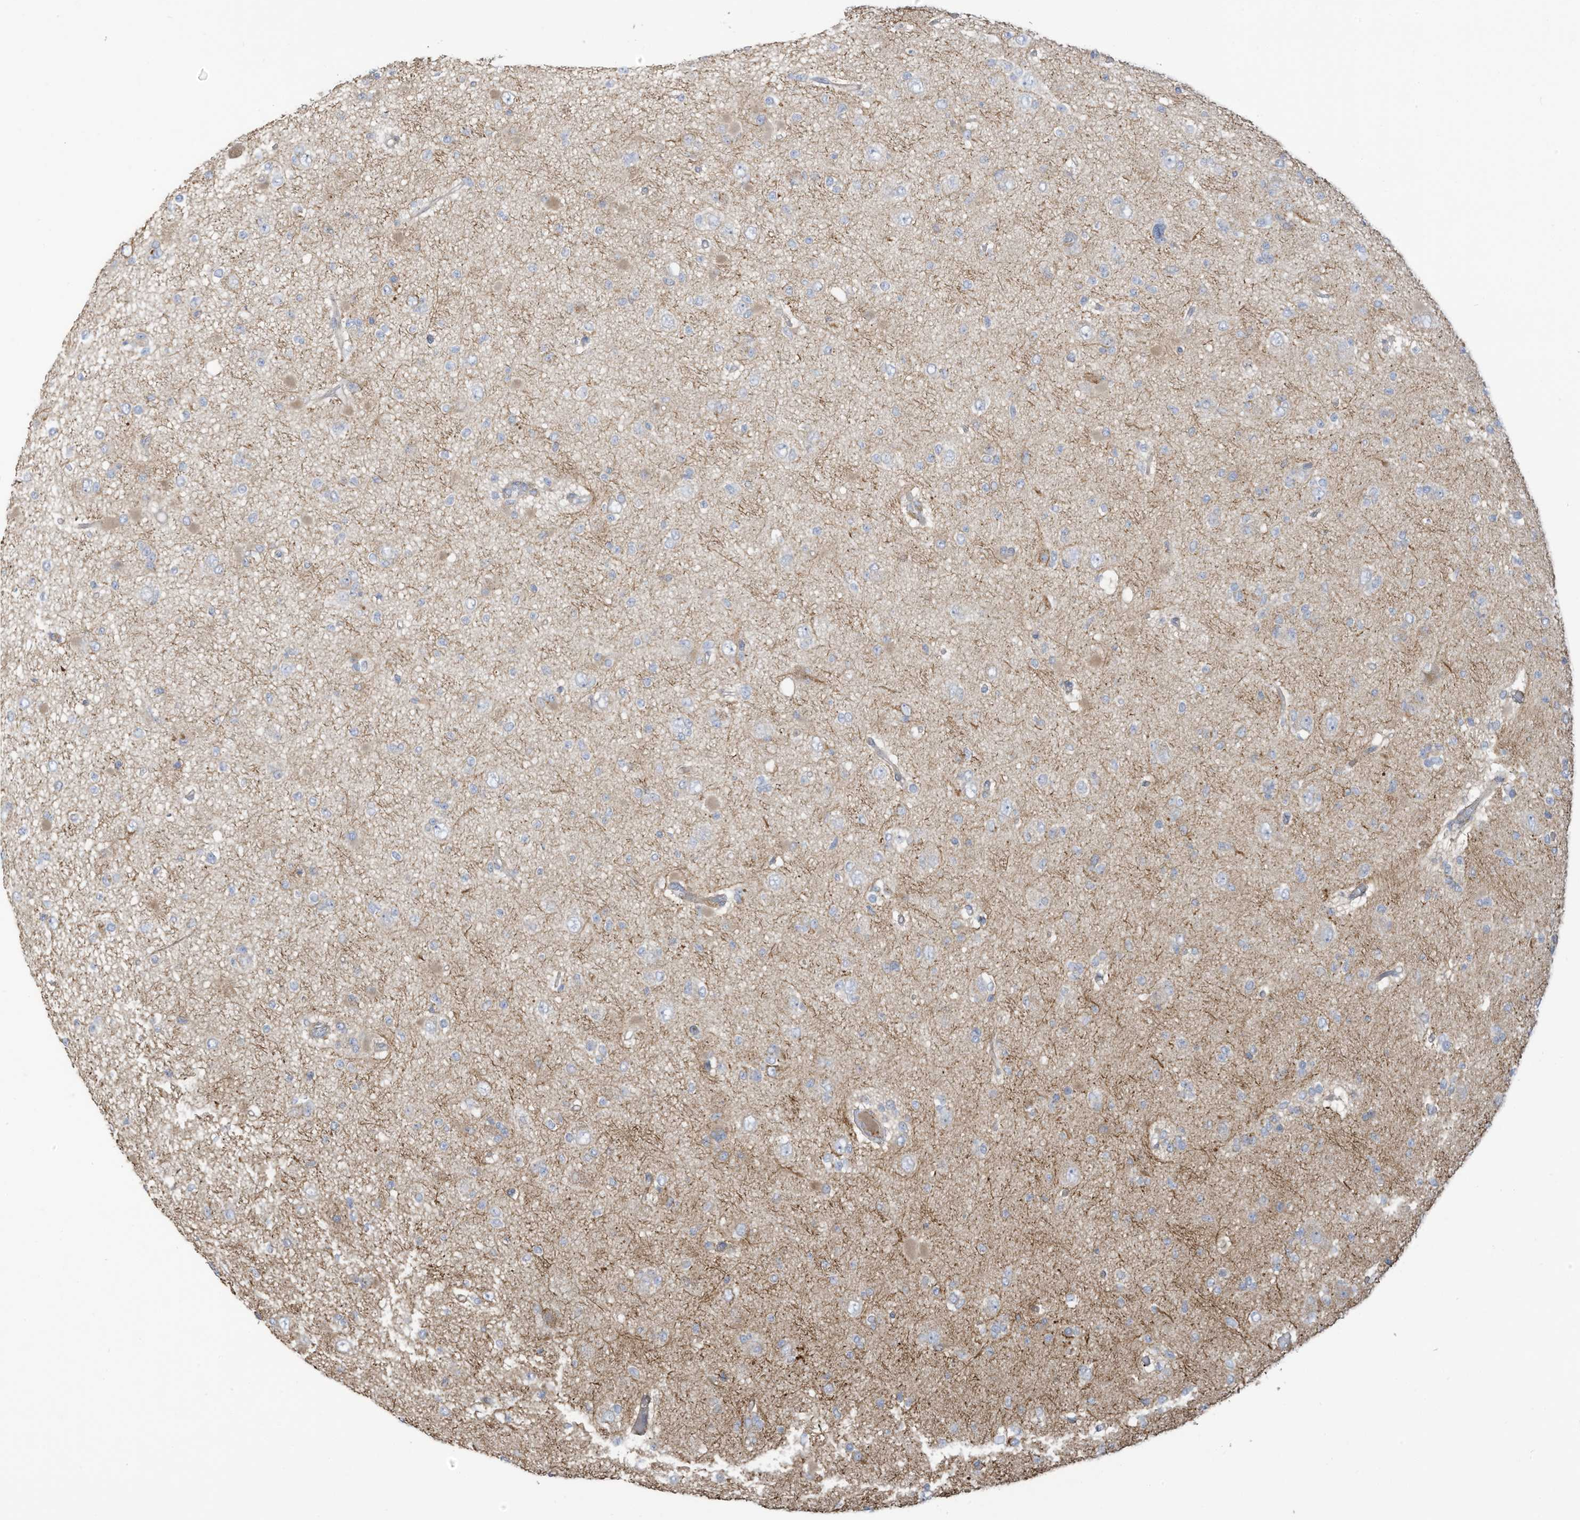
{"staining": {"intensity": "negative", "quantity": "none", "location": "none"}, "tissue": "glioma", "cell_type": "Tumor cells", "image_type": "cancer", "snomed": [{"axis": "morphology", "description": "Glioma, malignant, Low grade"}, {"axis": "topography", "description": "Brain"}], "caption": "Tumor cells are negative for protein expression in human malignant low-grade glioma. (Brightfield microscopy of DAB immunohistochemistry (IHC) at high magnification).", "gene": "GTPBP2", "patient": {"sex": "female", "age": 22}}